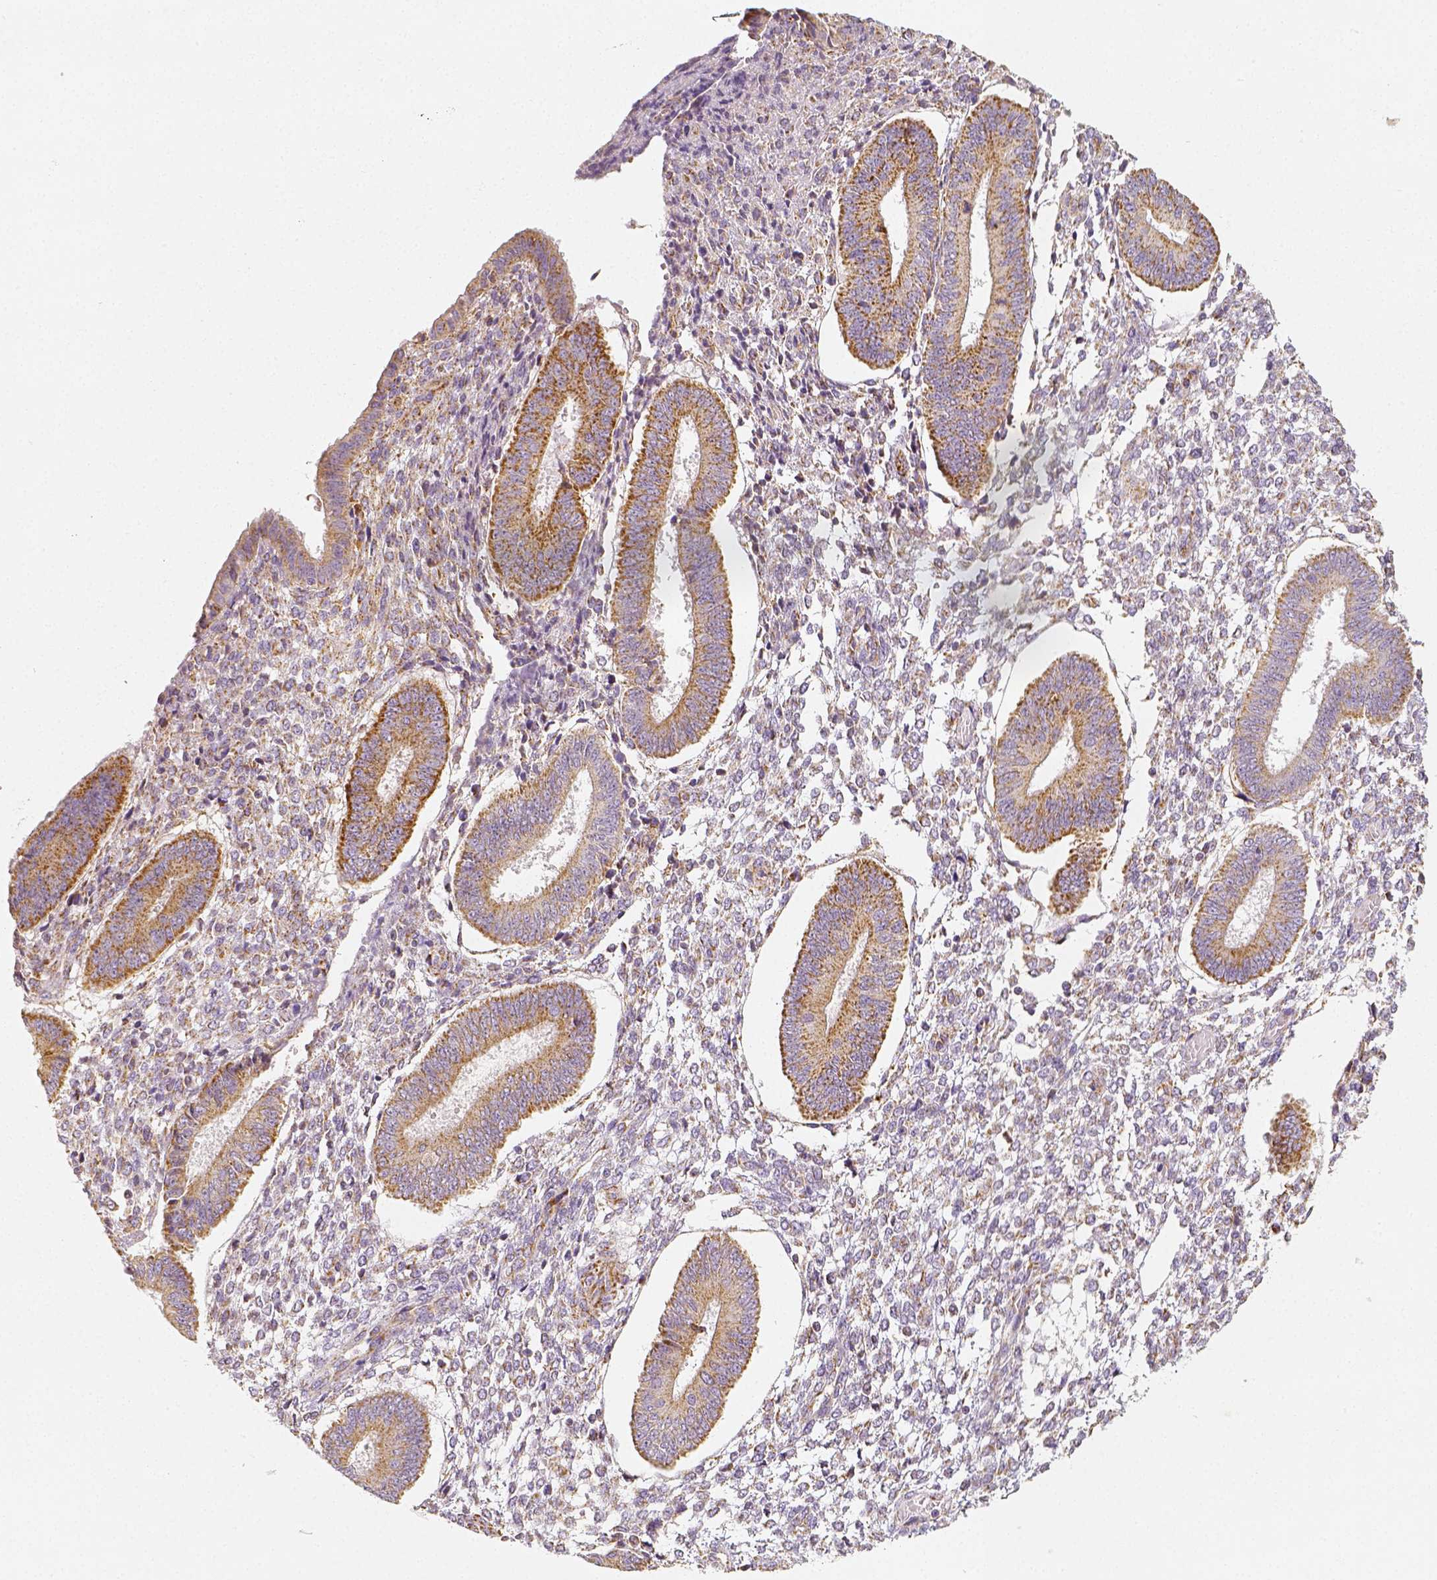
{"staining": {"intensity": "moderate", "quantity": "<25%", "location": "cytoplasmic/membranous"}, "tissue": "endometrium", "cell_type": "Cells in endometrial stroma", "image_type": "normal", "snomed": [{"axis": "morphology", "description": "Normal tissue, NOS"}, {"axis": "topography", "description": "Endometrium"}], "caption": "This image exhibits unremarkable endometrium stained with immunohistochemistry (IHC) to label a protein in brown. The cytoplasmic/membranous of cells in endometrial stroma show moderate positivity for the protein. Nuclei are counter-stained blue.", "gene": "PGAM5", "patient": {"sex": "female", "age": 42}}